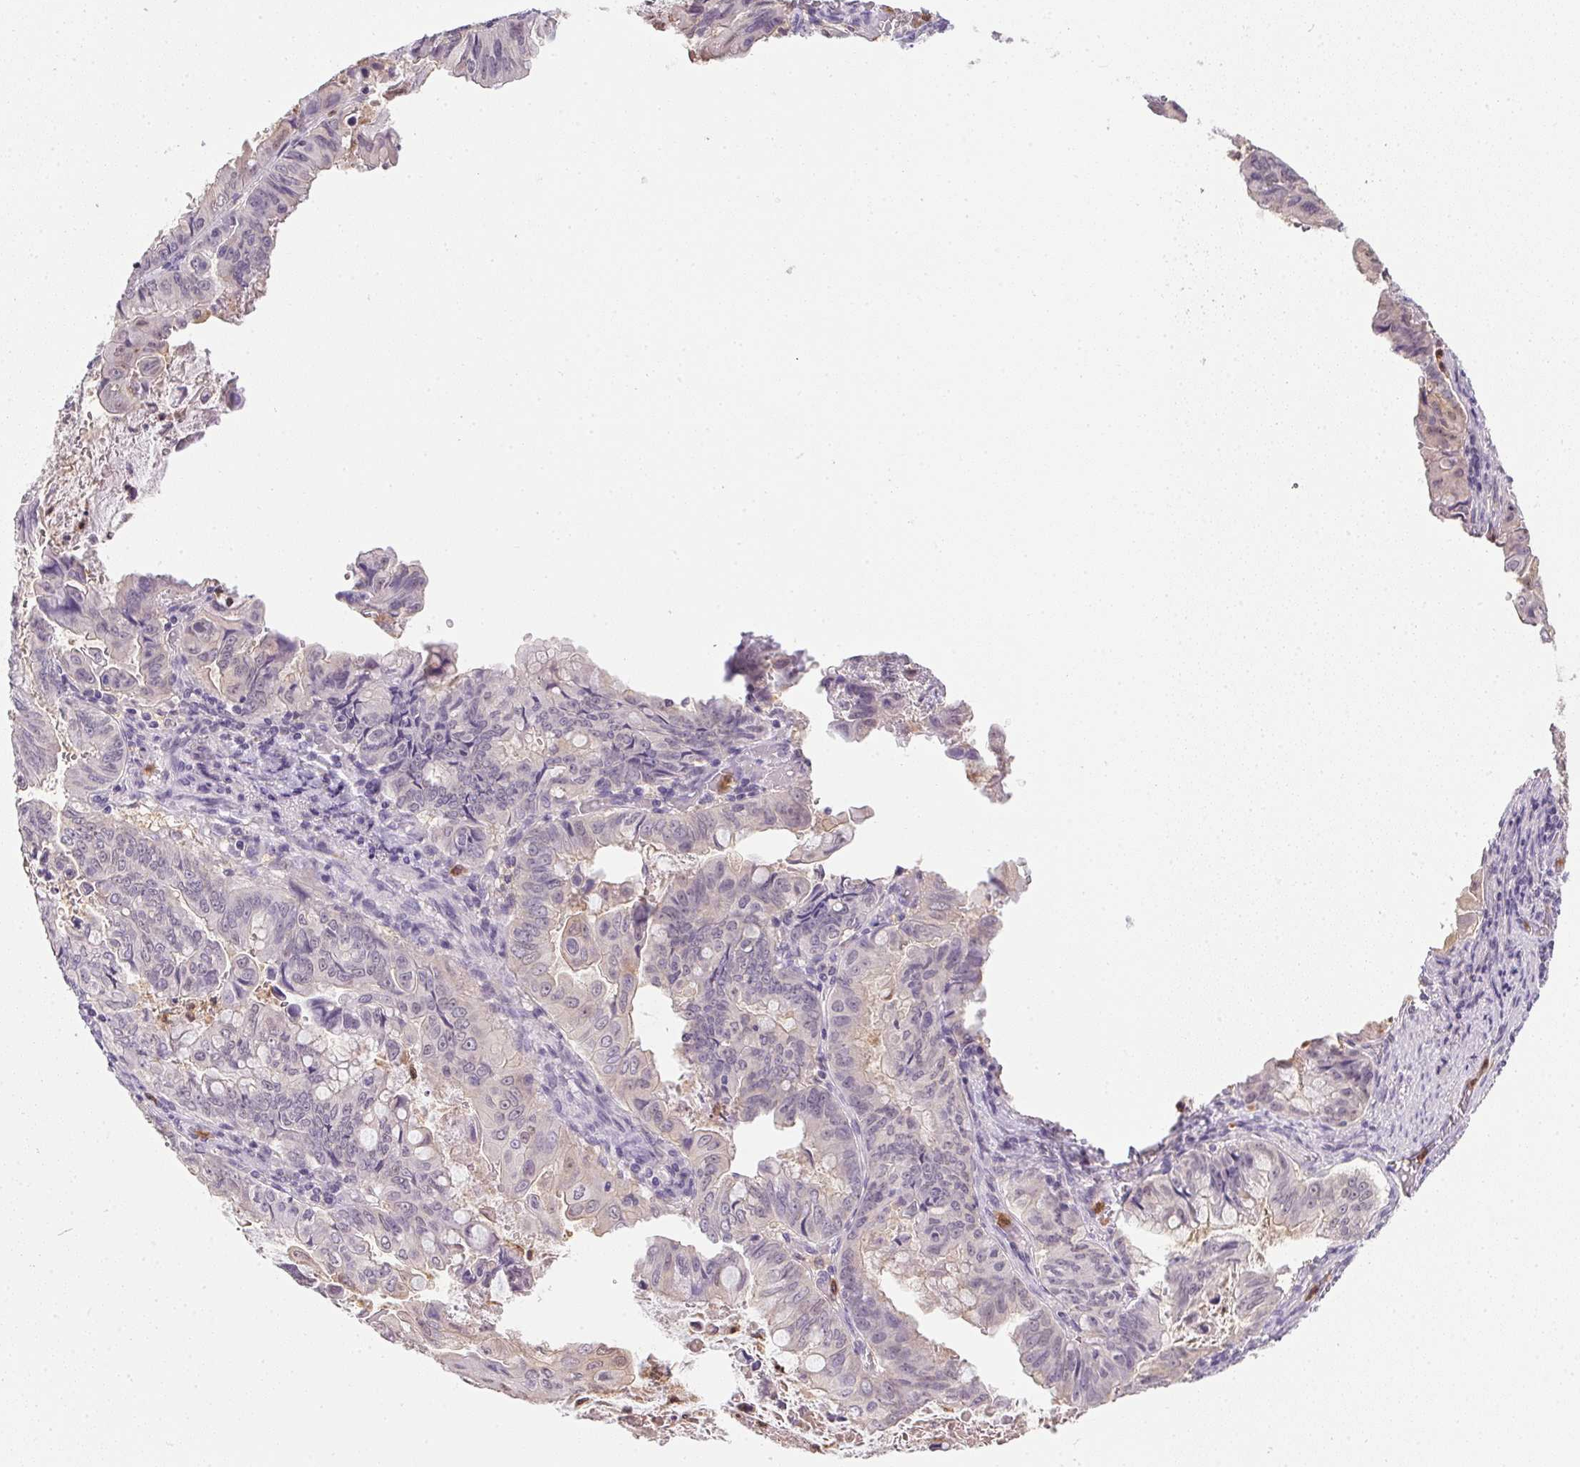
{"staining": {"intensity": "negative", "quantity": "none", "location": "none"}, "tissue": "stomach cancer", "cell_type": "Tumor cells", "image_type": "cancer", "snomed": [{"axis": "morphology", "description": "Adenocarcinoma, NOS"}, {"axis": "topography", "description": "Stomach, upper"}], "caption": "Protein analysis of stomach cancer demonstrates no significant staining in tumor cells.", "gene": "DNAJC5G", "patient": {"sex": "male", "age": 80}}